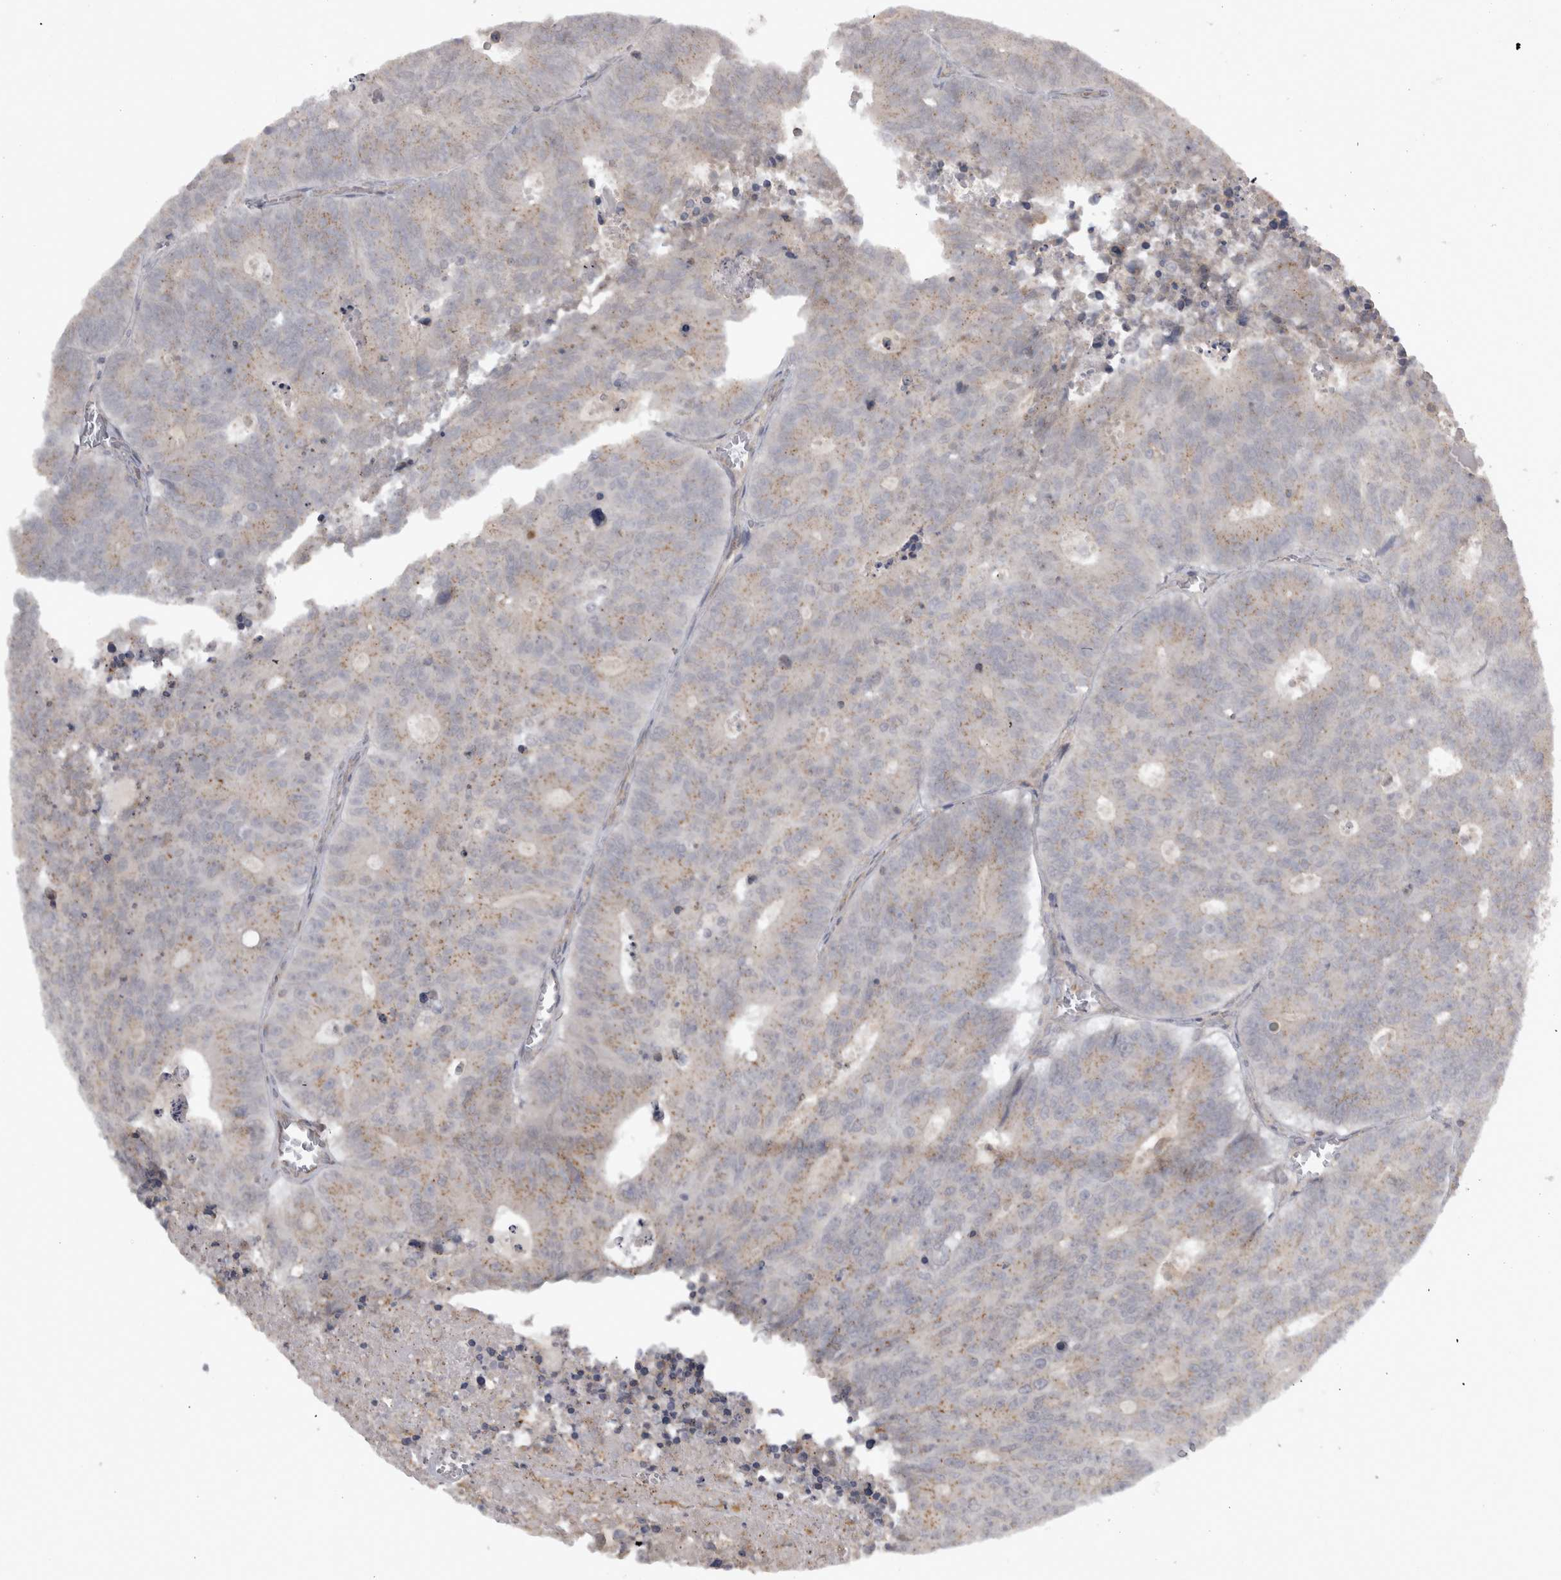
{"staining": {"intensity": "weak", "quantity": ">75%", "location": "cytoplasmic/membranous"}, "tissue": "colorectal cancer", "cell_type": "Tumor cells", "image_type": "cancer", "snomed": [{"axis": "morphology", "description": "Adenocarcinoma, NOS"}, {"axis": "topography", "description": "Colon"}], "caption": "Tumor cells reveal low levels of weak cytoplasmic/membranous expression in approximately >75% of cells in colorectal adenocarcinoma. (DAB IHC with brightfield microscopy, high magnification).", "gene": "SLCO5A1", "patient": {"sex": "male", "age": 87}}